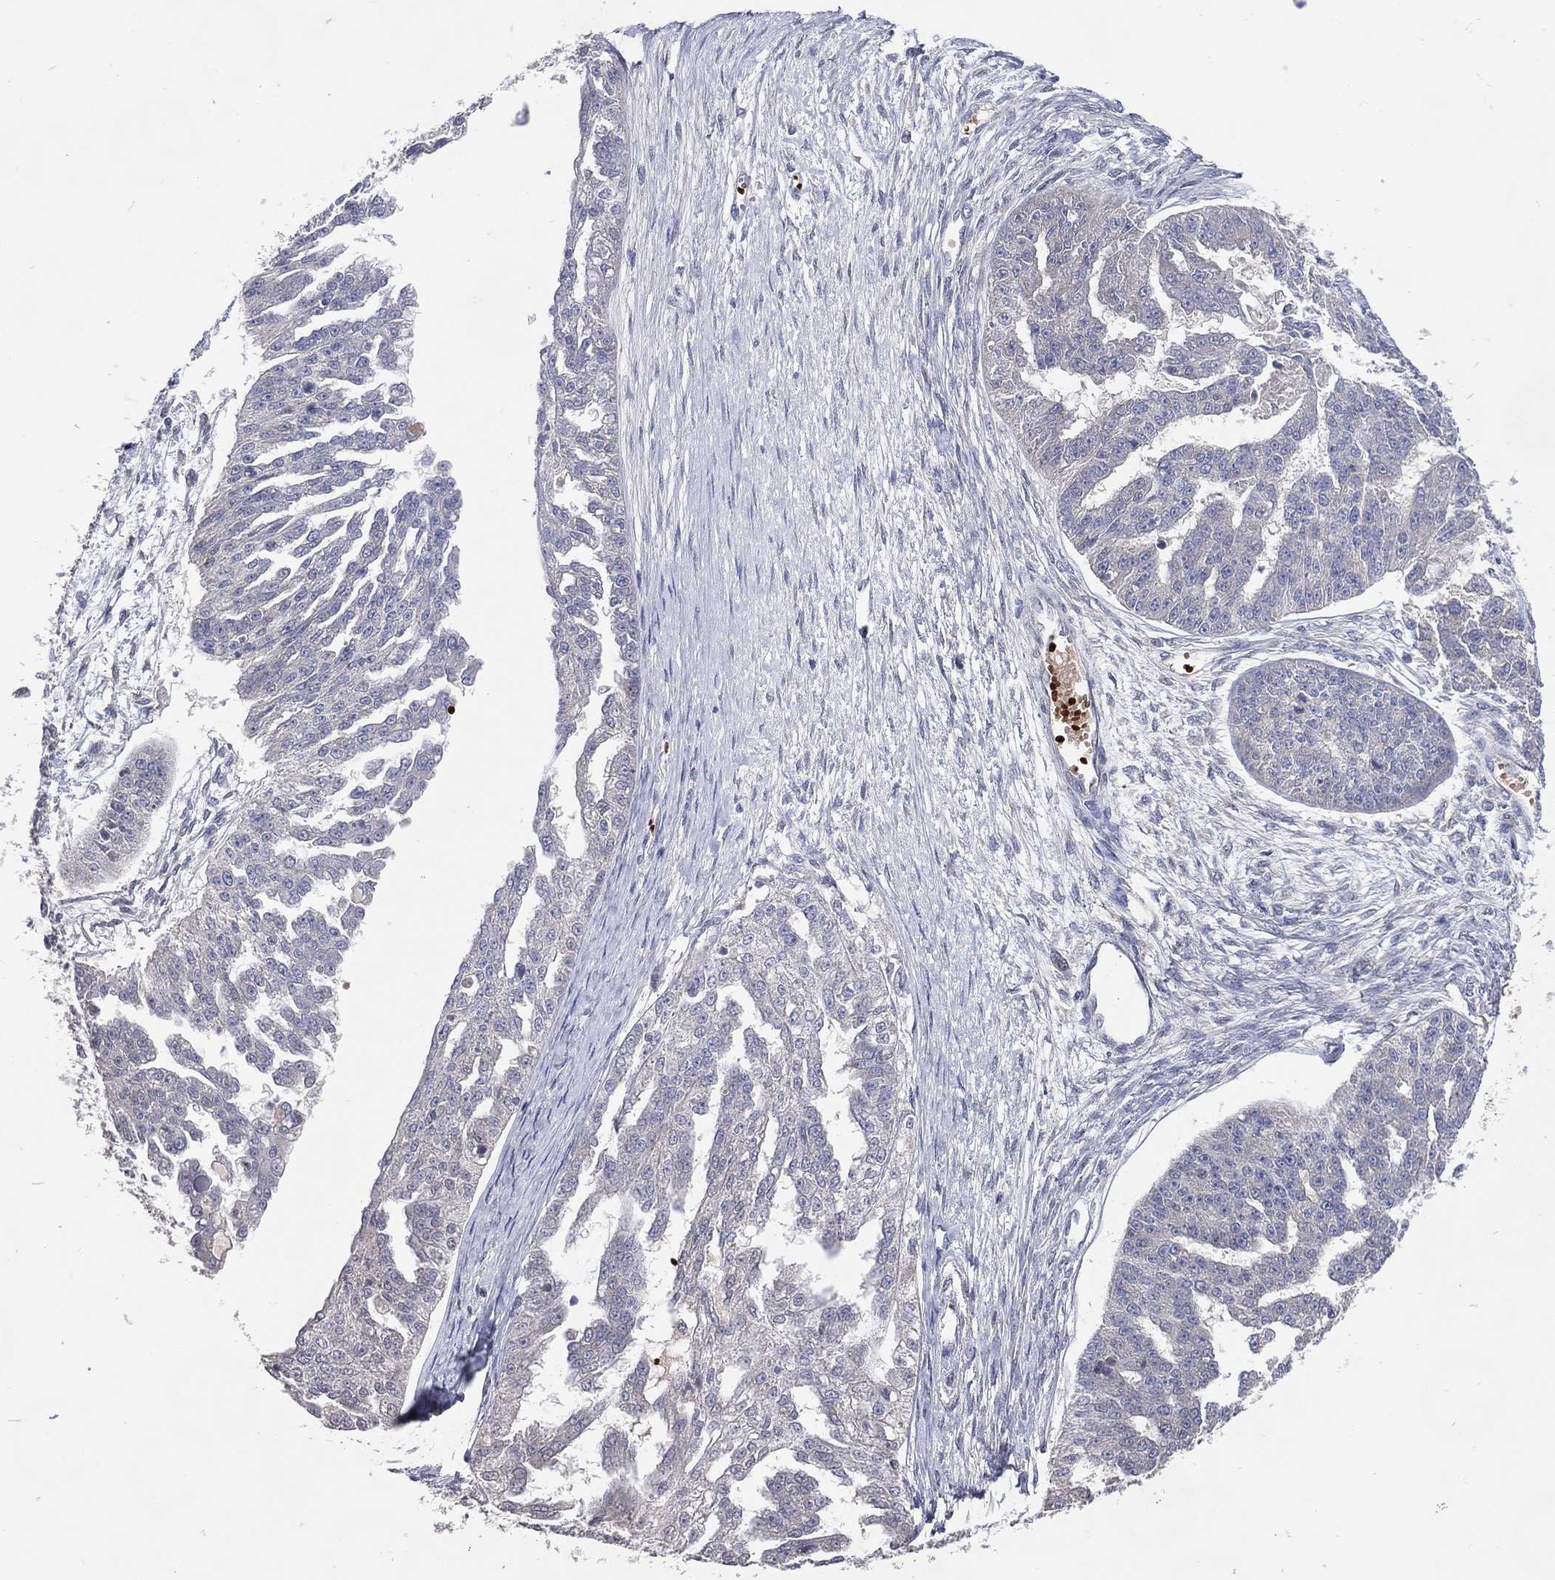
{"staining": {"intensity": "negative", "quantity": "none", "location": "none"}, "tissue": "ovarian cancer", "cell_type": "Tumor cells", "image_type": "cancer", "snomed": [{"axis": "morphology", "description": "Cystadenocarcinoma, serous, NOS"}, {"axis": "topography", "description": "Ovary"}], "caption": "Histopathology image shows no protein staining in tumor cells of ovarian cancer (serous cystadenocarcinoma) tissue. The staining was performed using DAB (3,3'-diaminobenzidine) to visualize the protein expression in brown, while the nuclei were stained in blue with hematoxylin (Magnification: 20x).", "gene": "DNAH7", "patient": {"sex": "female", "age": 58}}